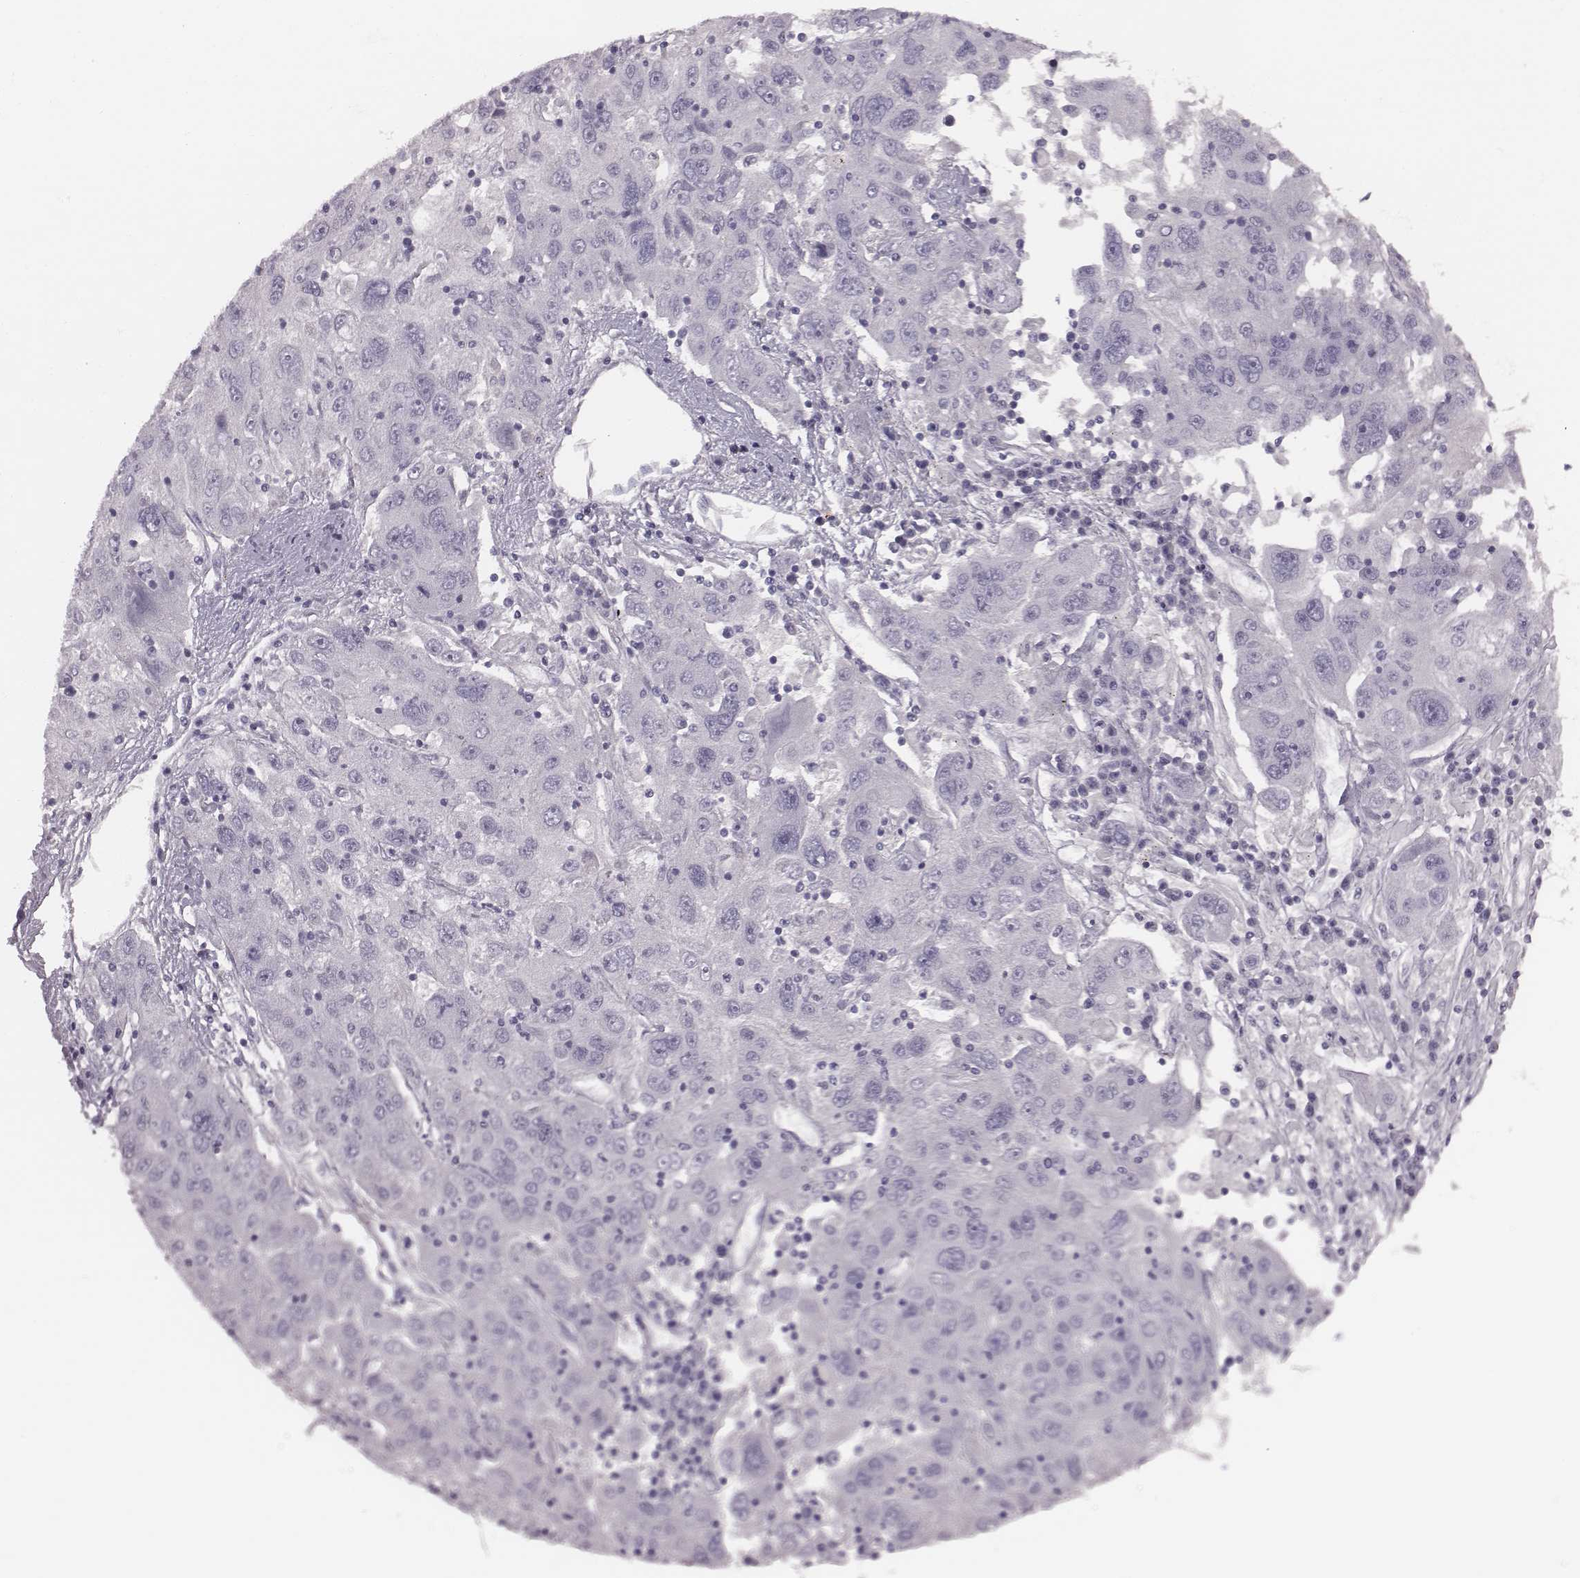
{"staining": {"intensity": "negative", "quantity": "none", "location": "none"}, "tissue": "stomach cancer", "cell_type": "Tumor cells", "image_type": "cancer", "snomed": [{"axis": "morphology", "description": "Adenocarcinoma, NOS"}, {"axis": "topography", "description": "Stomach"}], "caption": "Histopathology image shows no significant protein expression in tumor cells of stomach cancer (adenocarcinoma).", "gene": "PDE8B", "patient": {"sex": "male", "age": 56}}